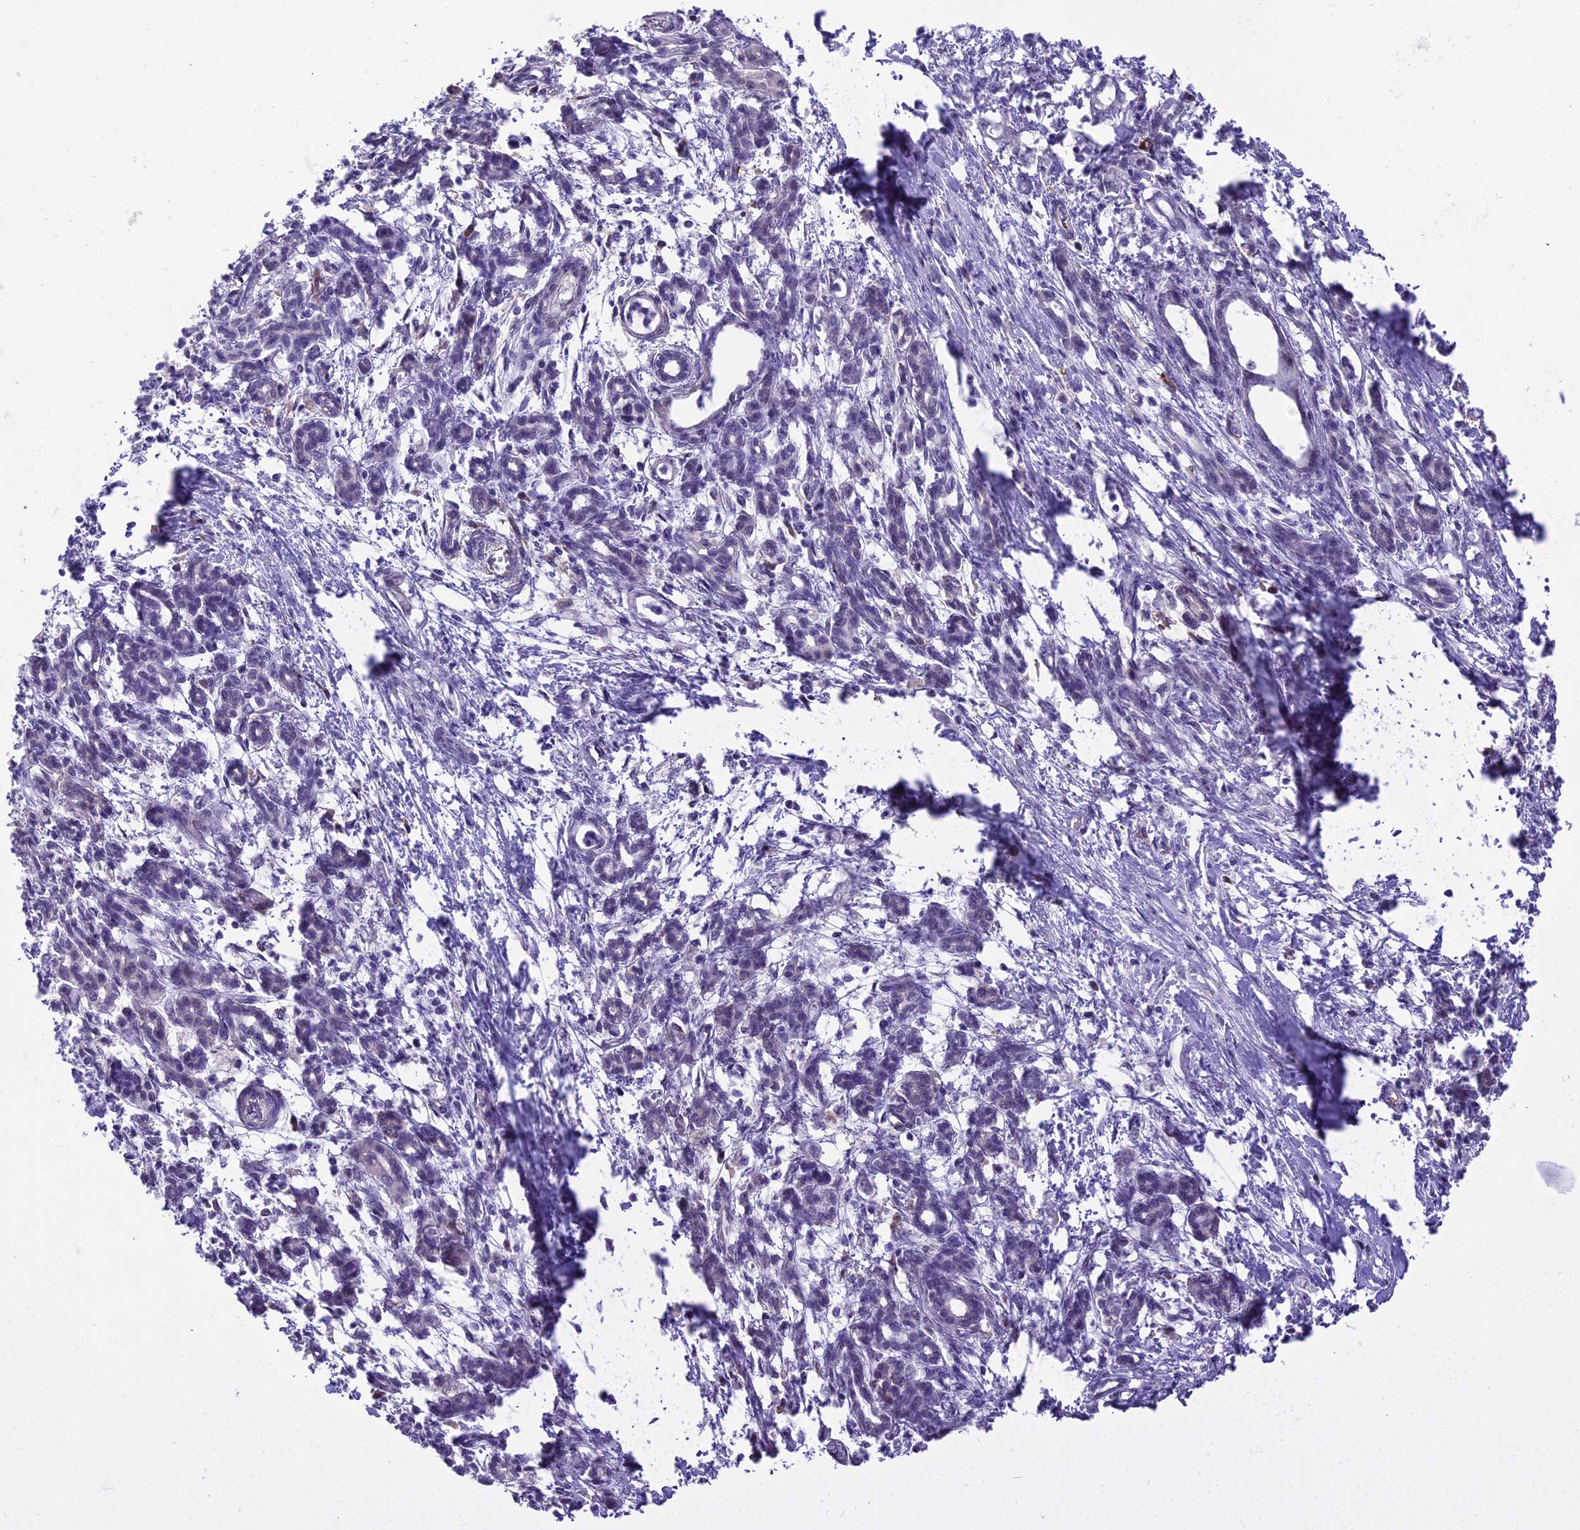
{"staining": {"intensity": "negative", "quantity": "none", "location": "none"}, "tissue": "pancreatic cancer", "cell_type": "Tumor cells", "image_type": "cancer", "snomed": [{"axis": "morphology", "description": "Adenocarcinoma, NOS"}, {"axis": "topography", "description": "Pancreas"}], "caption": "High magnification brightfield microscopy of pancreatic cancer stained with DAB (brown) and counterstained with hematoxylin (blue): tumor cells show no significant staining. (DAB immunohistochemistry (IHC) visualized using brightfield microscopy, high magnification).", "gene": "BLNK", "patient": {"sex": "female", "age": 55}}